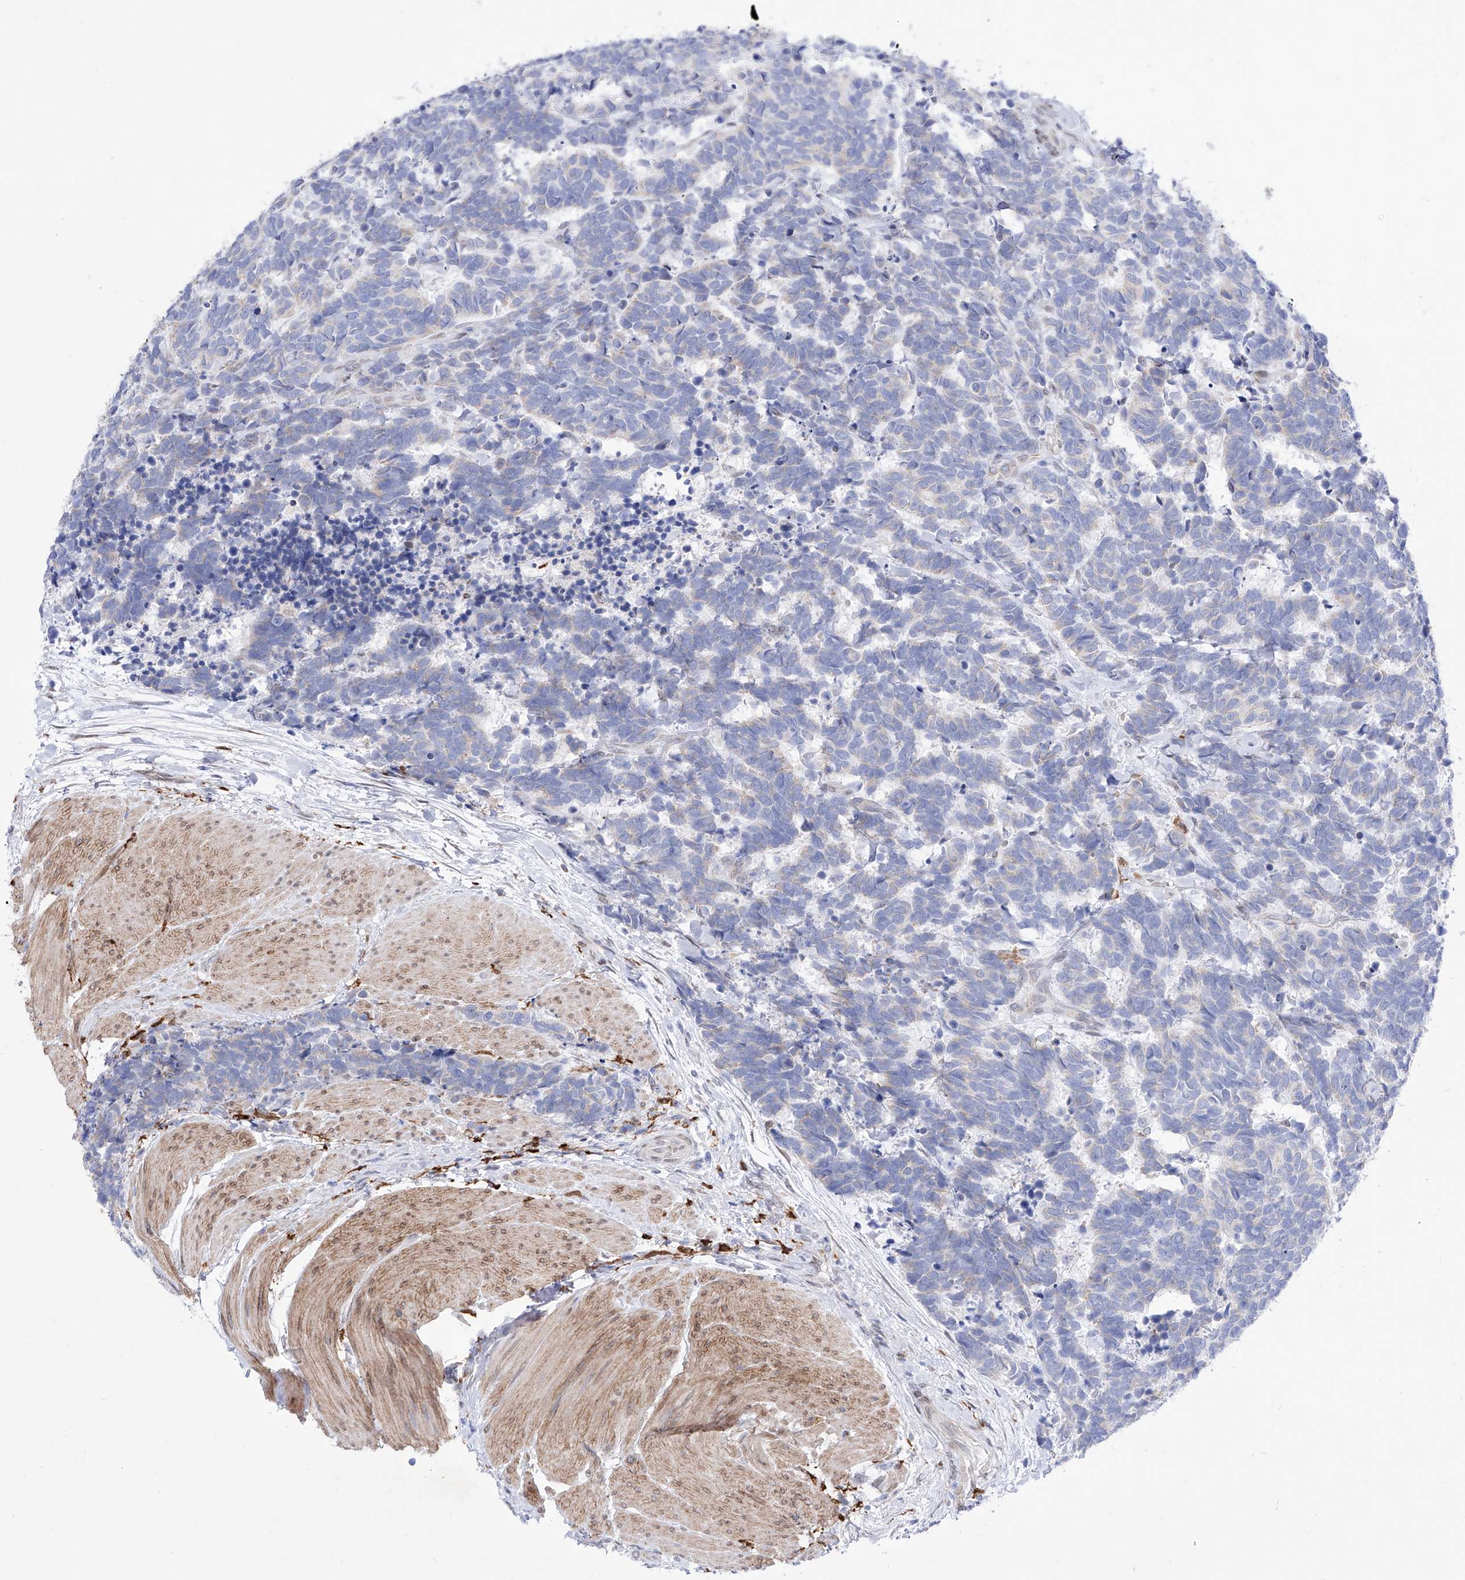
{"staining": {"intensity": "negative", "quantity": "none", "location": "none"}, "tissue": "carcinoid", "cell_type": "Tumor cells", "image_type": "cancer", "snomed": [{"axis": "morphology", "description": "Carcinoma, NOS"}, {"axis": "morphology", "description": "Carcinoid, malignant, NOS"}, {"axis": "topography", "description": "Urinary bladder"}], "caption": "DAB immunohistochemical staining of carcinoid (malignant) exhibits no significant expression in tumor cells.", "gene": "LCLAT1", "patient": {"sex": "male", "age": 57}}